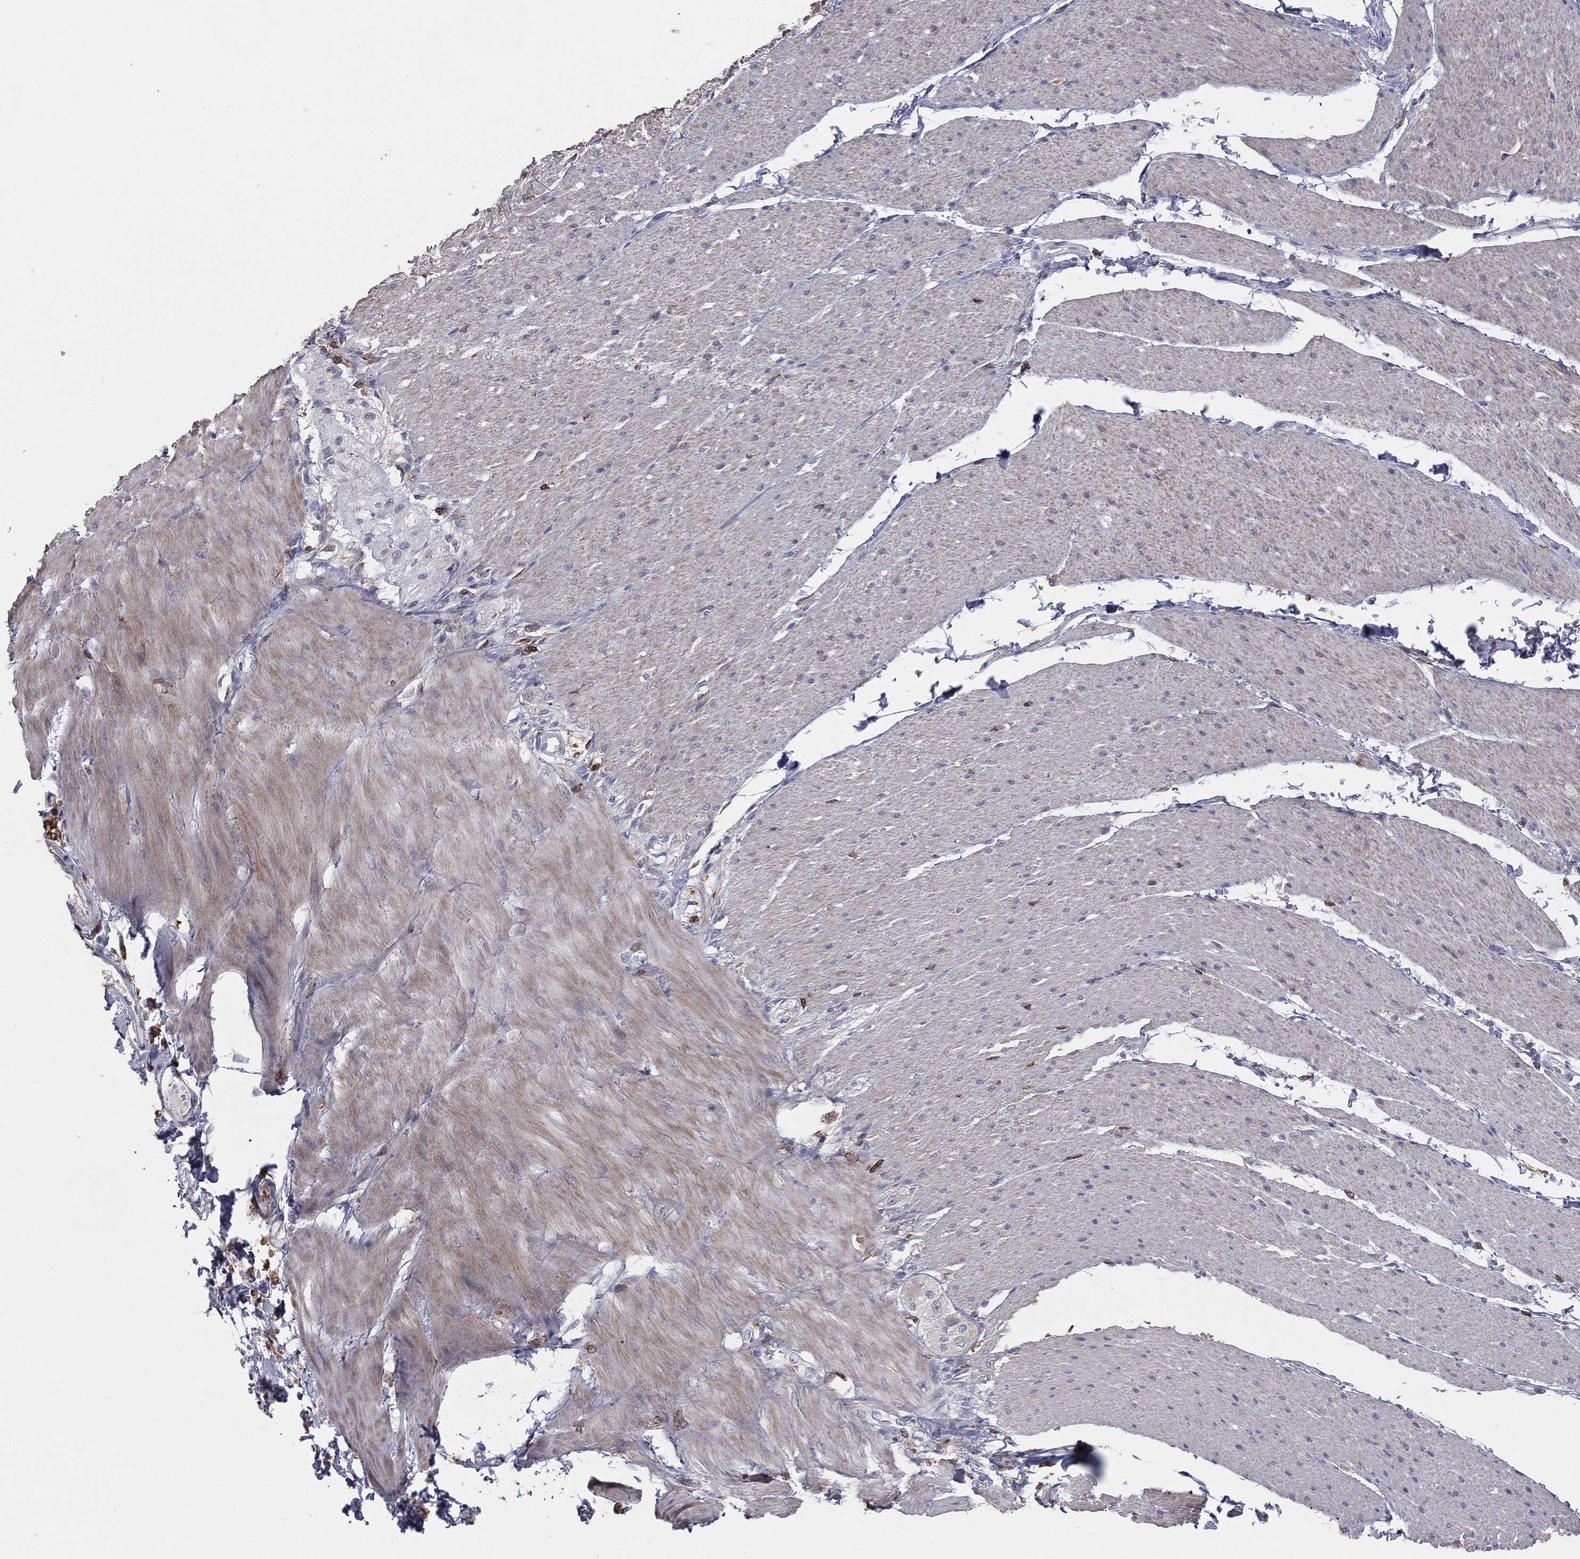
{"staining": {"intensity": "negative", "quantity": "none", "location": "none"}, "tissue": "soft tissue", "cell_type": "Fibroblasts", "image_type": "normal", "snomed": [{"axis": "morphology", "description": "Normal tissue, NOS"}, {"axis": "topography", "description": "Smooth muscle"}, {"axis": "topography", "description": "Duodenum"}, {"axis": "topography", "description": "Peripheral nerve tissue"}], "caption": "Fibroblasts are negative for brown protein staining in unremarkable soft tissue. (Stains: DAB (3,3'-diaminobenzidine) IHC with hematoxylin counter stain, Microscopy: brightfield microscopy at high magnification).", "gene": "PSTPIP1", "patient": {"sex": "female", "age": 61}}